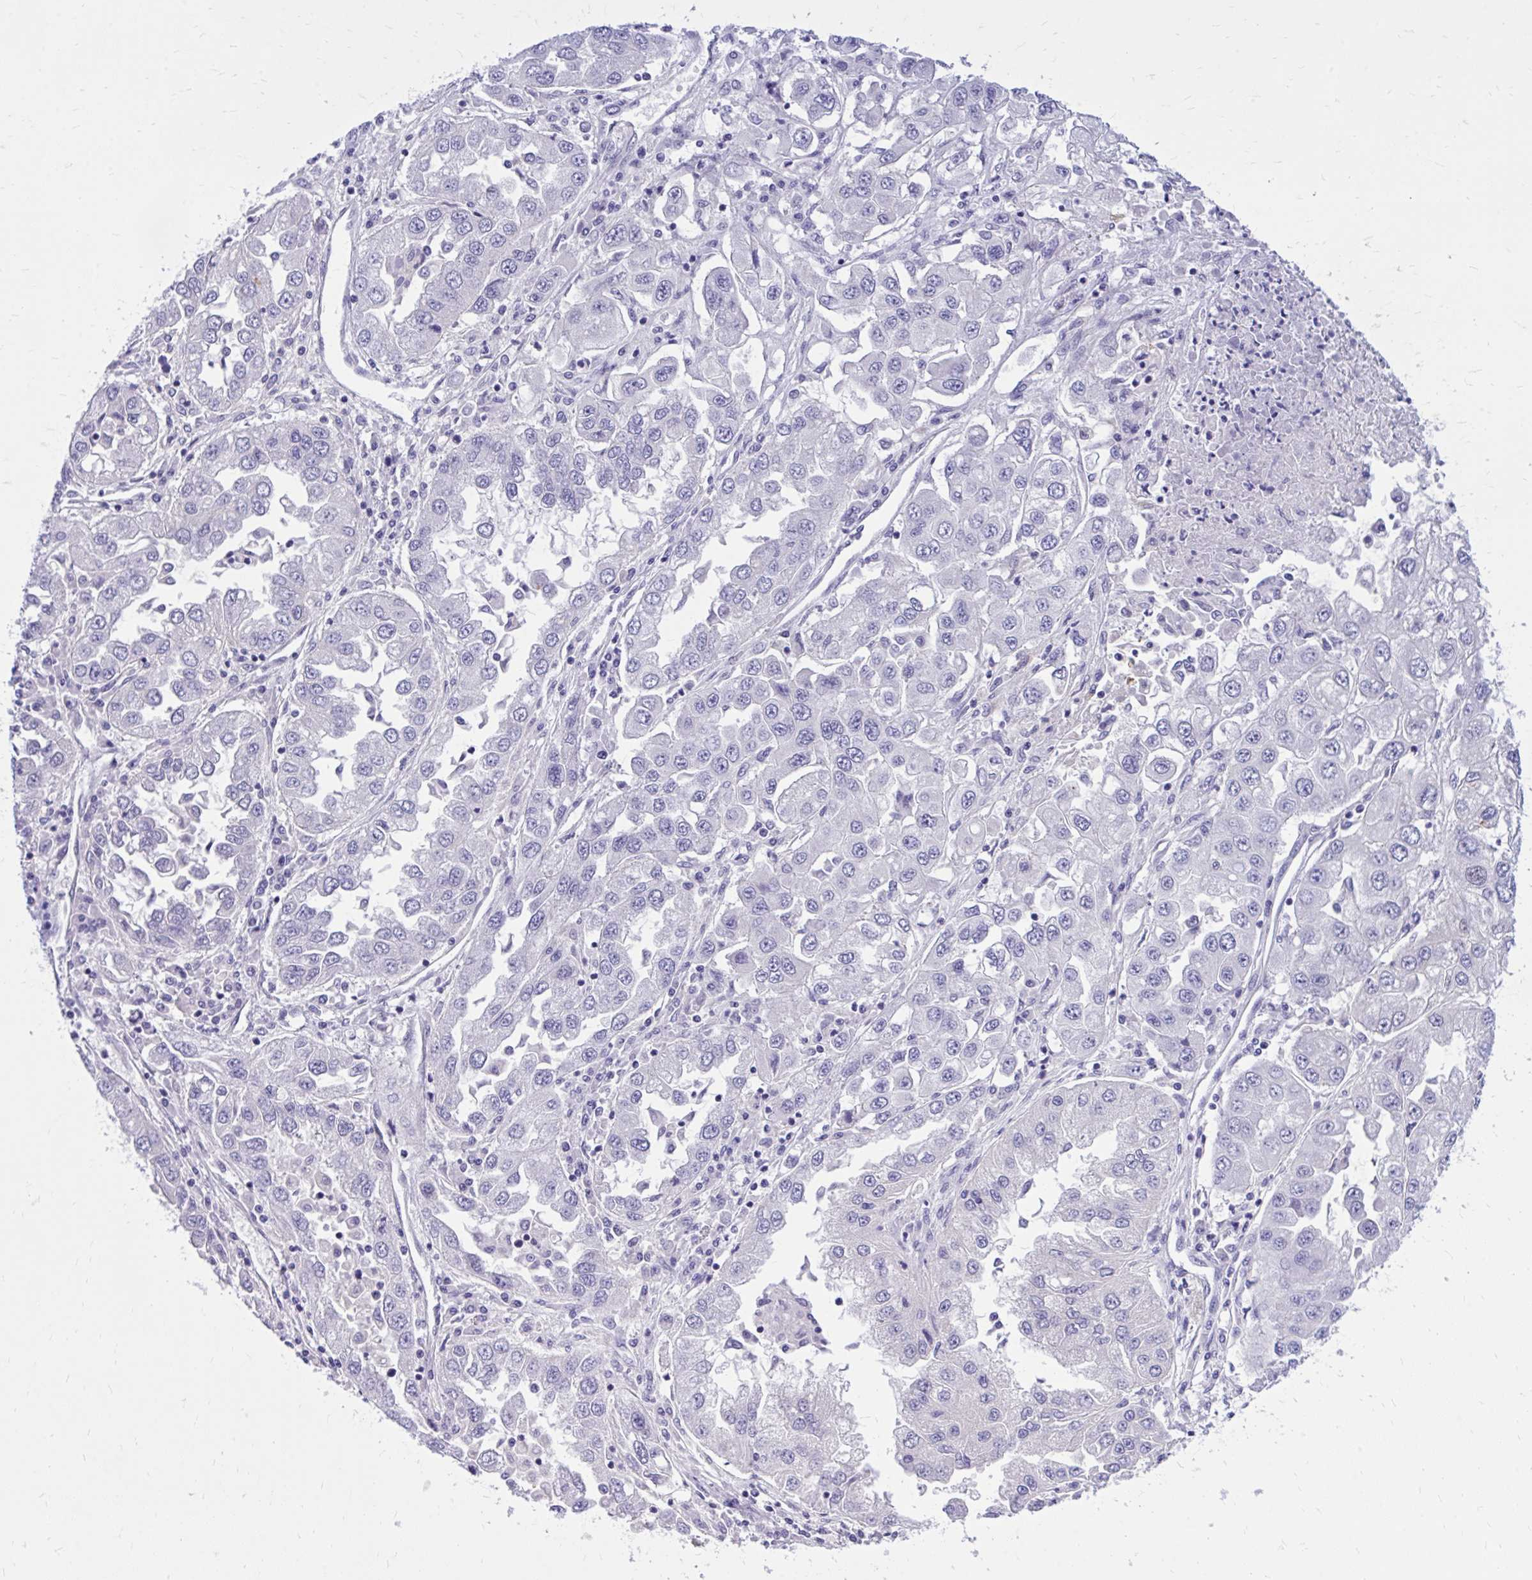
{"staining": {"intensity": "negative", "quantity": "none", "location": "none"}, "tissue": "lung cancer", "cell_type": "Tumor cells", "image_type": "cancer", "snomed": [{"axis": "morphology", "description": "Adenocarcinoma, NOS"}, {"axis": "morphology", "description": "Adenocarcinoma primary or metastatic"}, {"axis": "topography", "description": "Lung"}], "caption": "This is a image of immunohistochemistry staining of adenocarcinoma primary or metastatic (lung), which shows no expression in tumor cells. Brightfield microscopy of immunohistochemistry (IHC) stained with DAB (brown) and hematoxylin (blue), captured at high magnification.", "gene": "ZBTB25", "patient": {"sex": "male", "age": 74}}